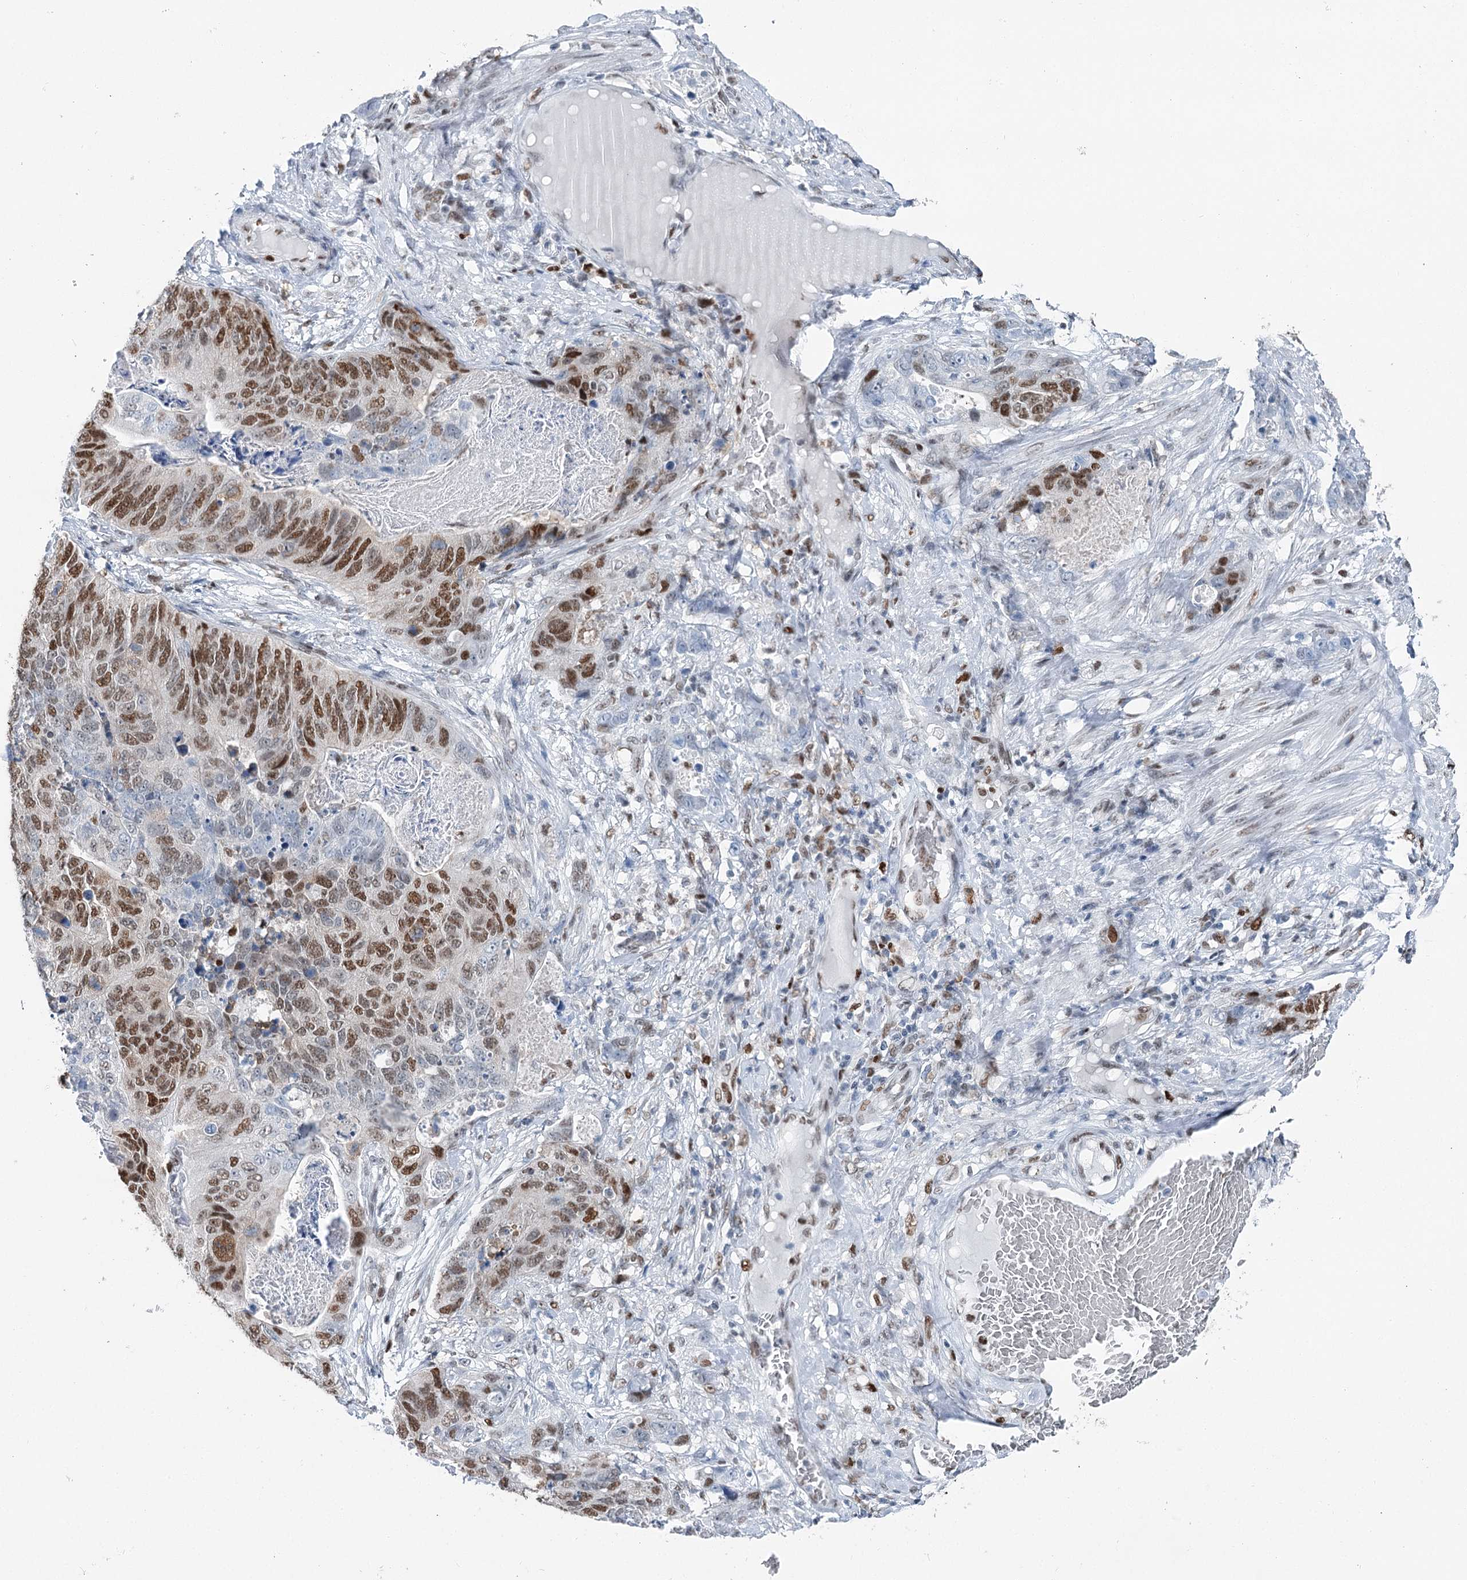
{"staining": {"intensity": "moderate", "quantity": ">75%", "location": "nuclear"}, "tissue": "stomach cancer", "cell_type": "Tumor cells", "image_type": "cancer", "snomed": [{"axis": "morphology", "description": "Normal tissue, NOS"}, {"axis": "morphology", "description": "Adenocarcinoma, NOS"}, {"axis": "topography", "description": "Stomach"}], "caption": "Immunohistochemical staining of human stomach adenocarcinoma reveals moderate nuclear protein staining in about >75% of tumor cells.", "gene": "HAT1", "patient": {"sex": "female", "age": 89}}